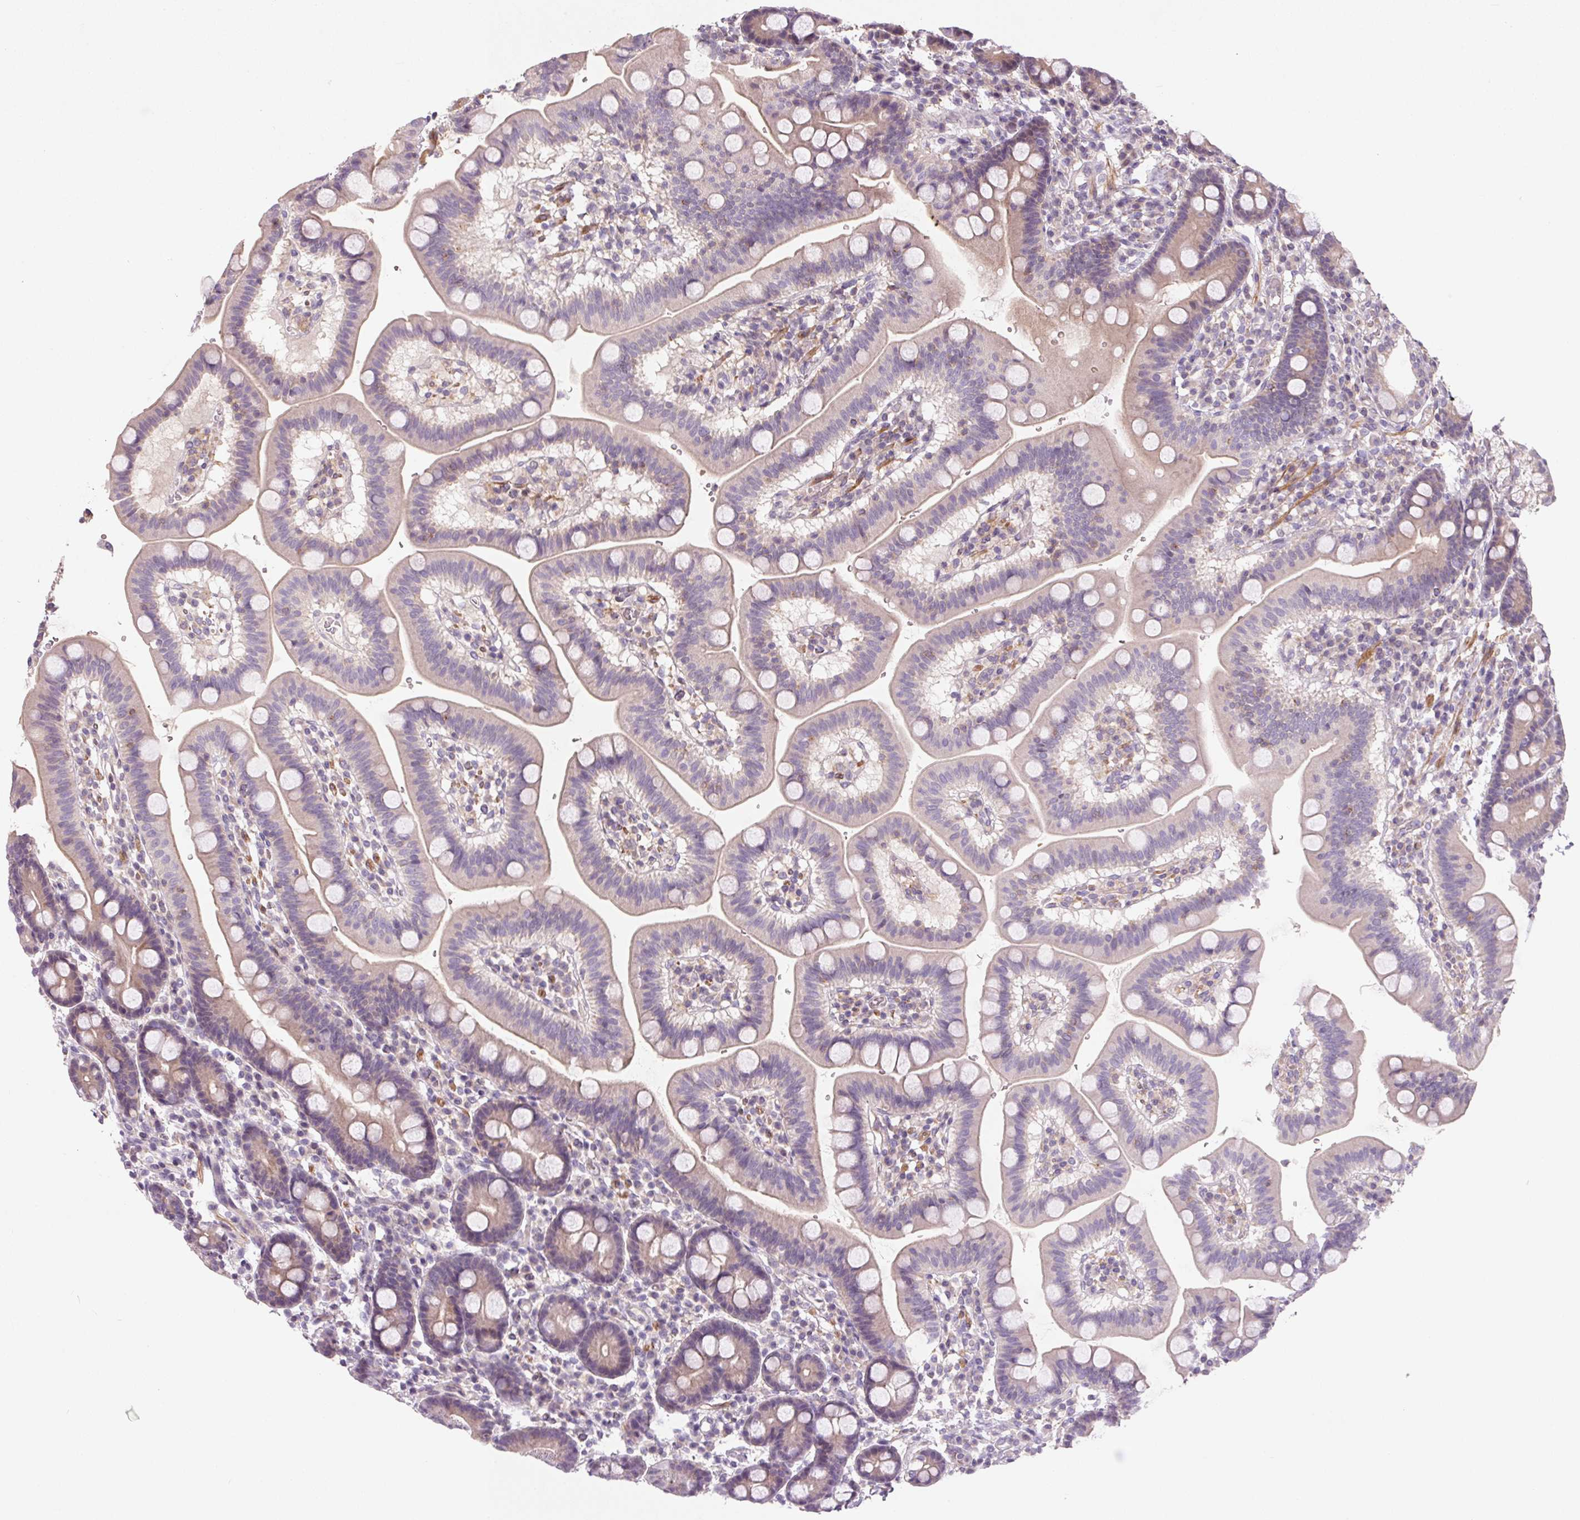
{"staining": {"intensity": "weak", "quantity": "<25%", "location": "cytoplasmic/membranous"}, "tissue": "duodenum", "cell_type": "Glandular cells", "image_type": "normal", "snomed": [{"axis": "morphology", "description": "Normal tissue, NOS"}, {"axis": "topography", "description": "Duodenum"}], "caption": "Protein analysis of normal duodenum demonstrates no significant staining in glandular cells.", "gene": "KCNK15", "patient": {"sex": "male", "age": 59}}